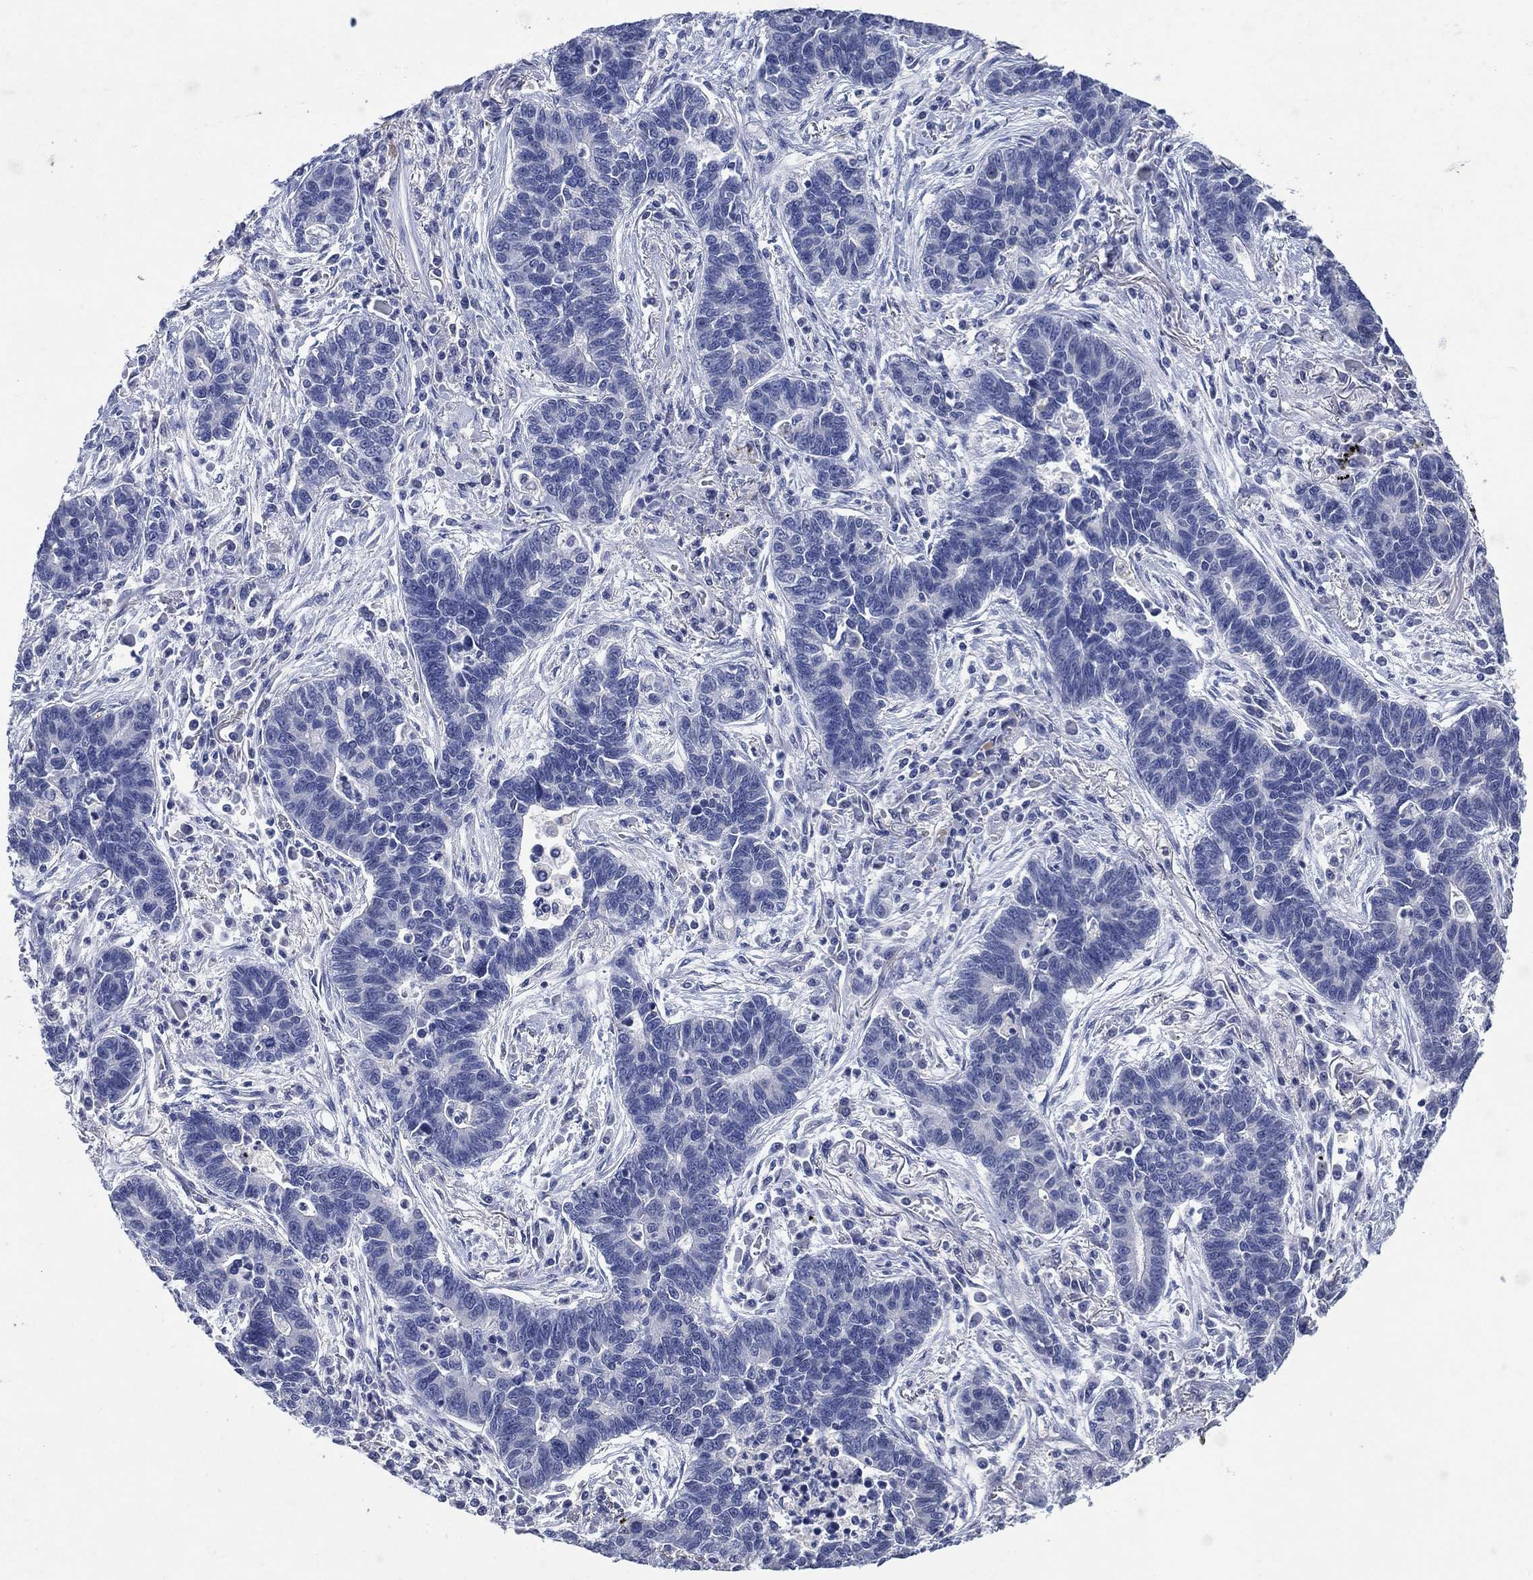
{"staining": {"intensity": "negative", "quantity": "none", "location": "none"}, "tissue": "lung cancer", "cell_type": "Tumor cells", "image_type": "cancer", "snomed": [{"axis": "morphology", "description": "Adenocarcinoma, NOS"}, {"axis": "topography", "description": "Lung"}], "caption": "DAB immunohistochemical staining of human lung adenocarcinoma demonstrates no significant positivity in tumor cells. The staining was performed using DAB (3,3'-diaminobenzidine) to visualize the protein expression in brown, while the nuclei were stained in blue with hematoxylin (Magnification: 20x).", "gene": "FSCN2", "patient": {"sex": "female", "age": 57}}